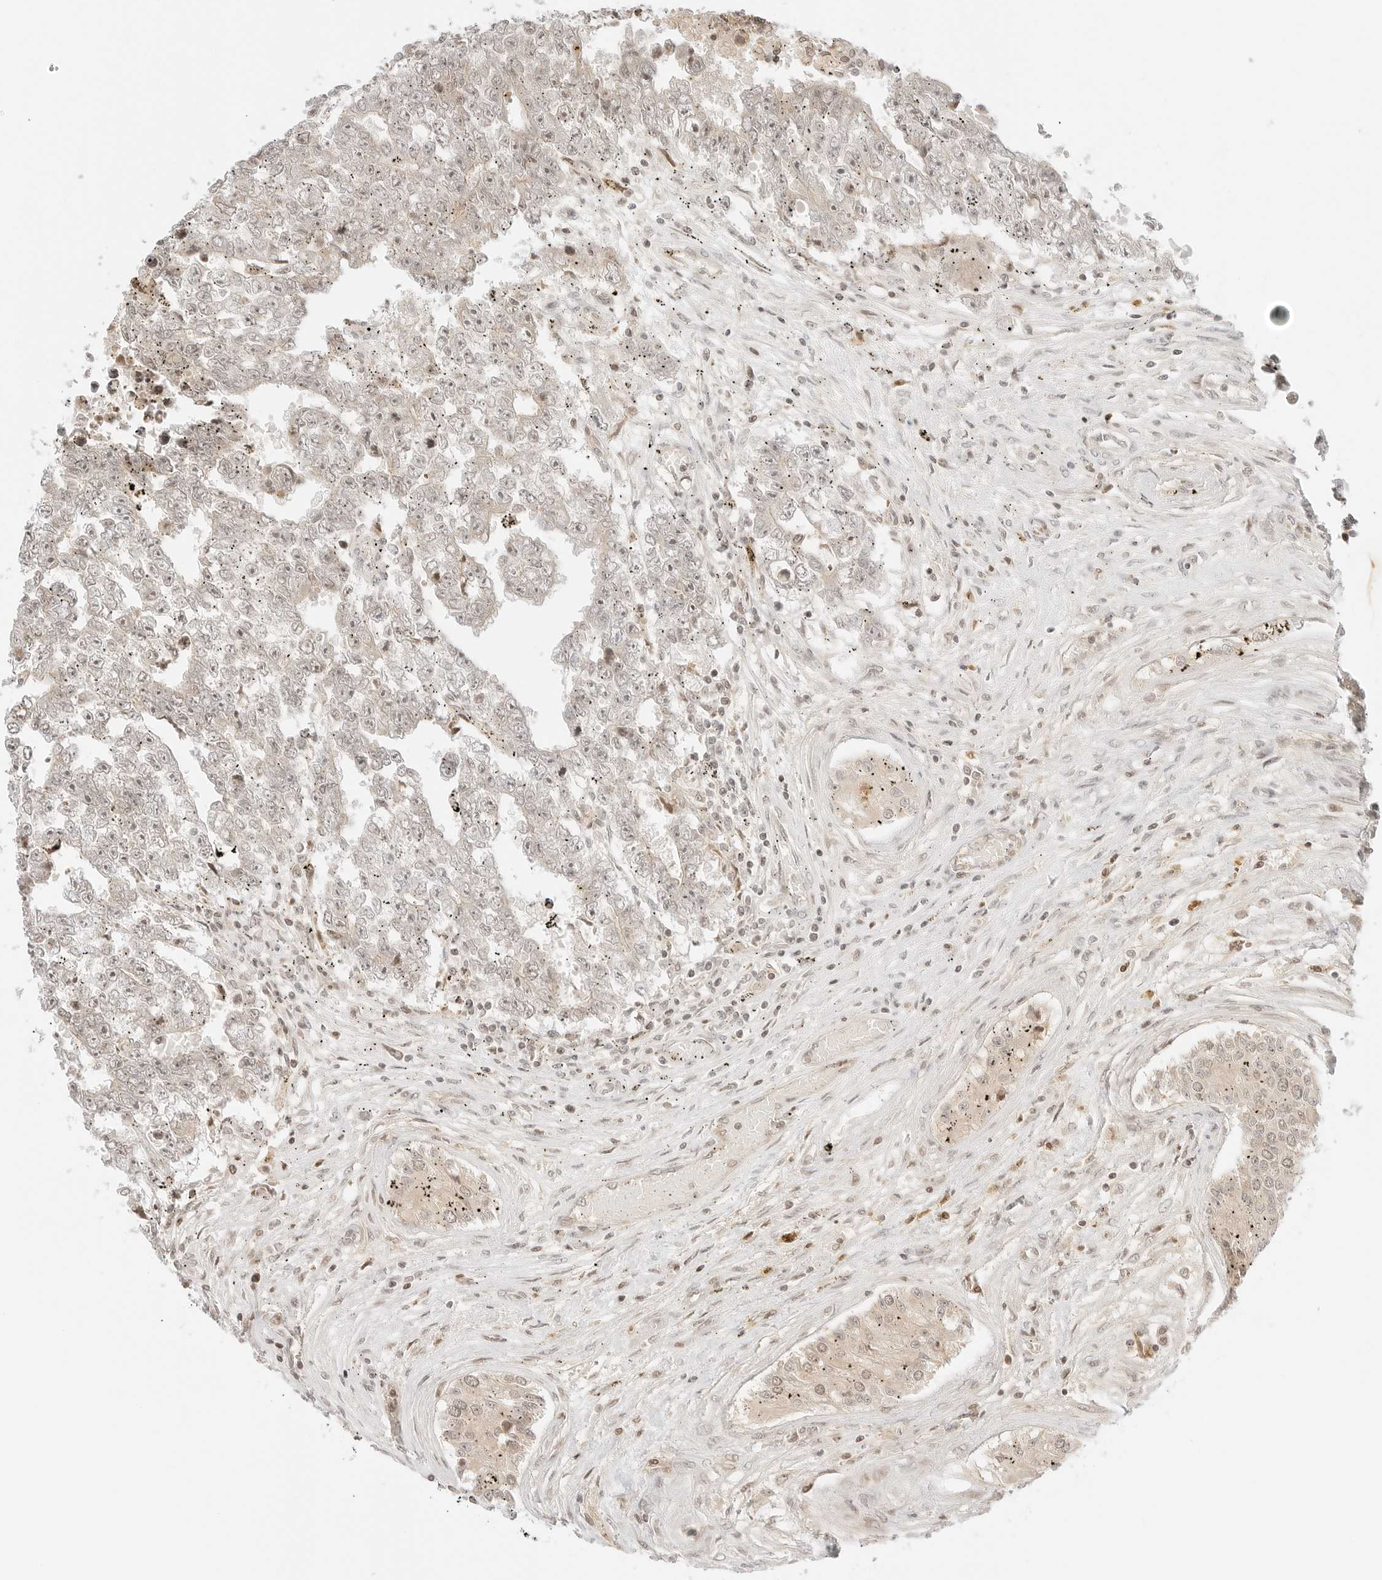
{"staining": {"intensity": "negative", "quantity": "none", "location": "none"}, "tissue": "testis cancer", "cell_type": "Tumor cells", "image_type": "cancer", "snomed": [{"axis": "morphology", "description": "Carcinoma, Embryonal, NOS"}, {"axis": "topography", "description": "Testis"}], "caption": "Embryonal carcinoma (testis) stained for a protein using immunohistochemistry displays no staining tumor cells.", "gene": "RPS6KL1", "patient": {"sex": "male", "age": 25}}